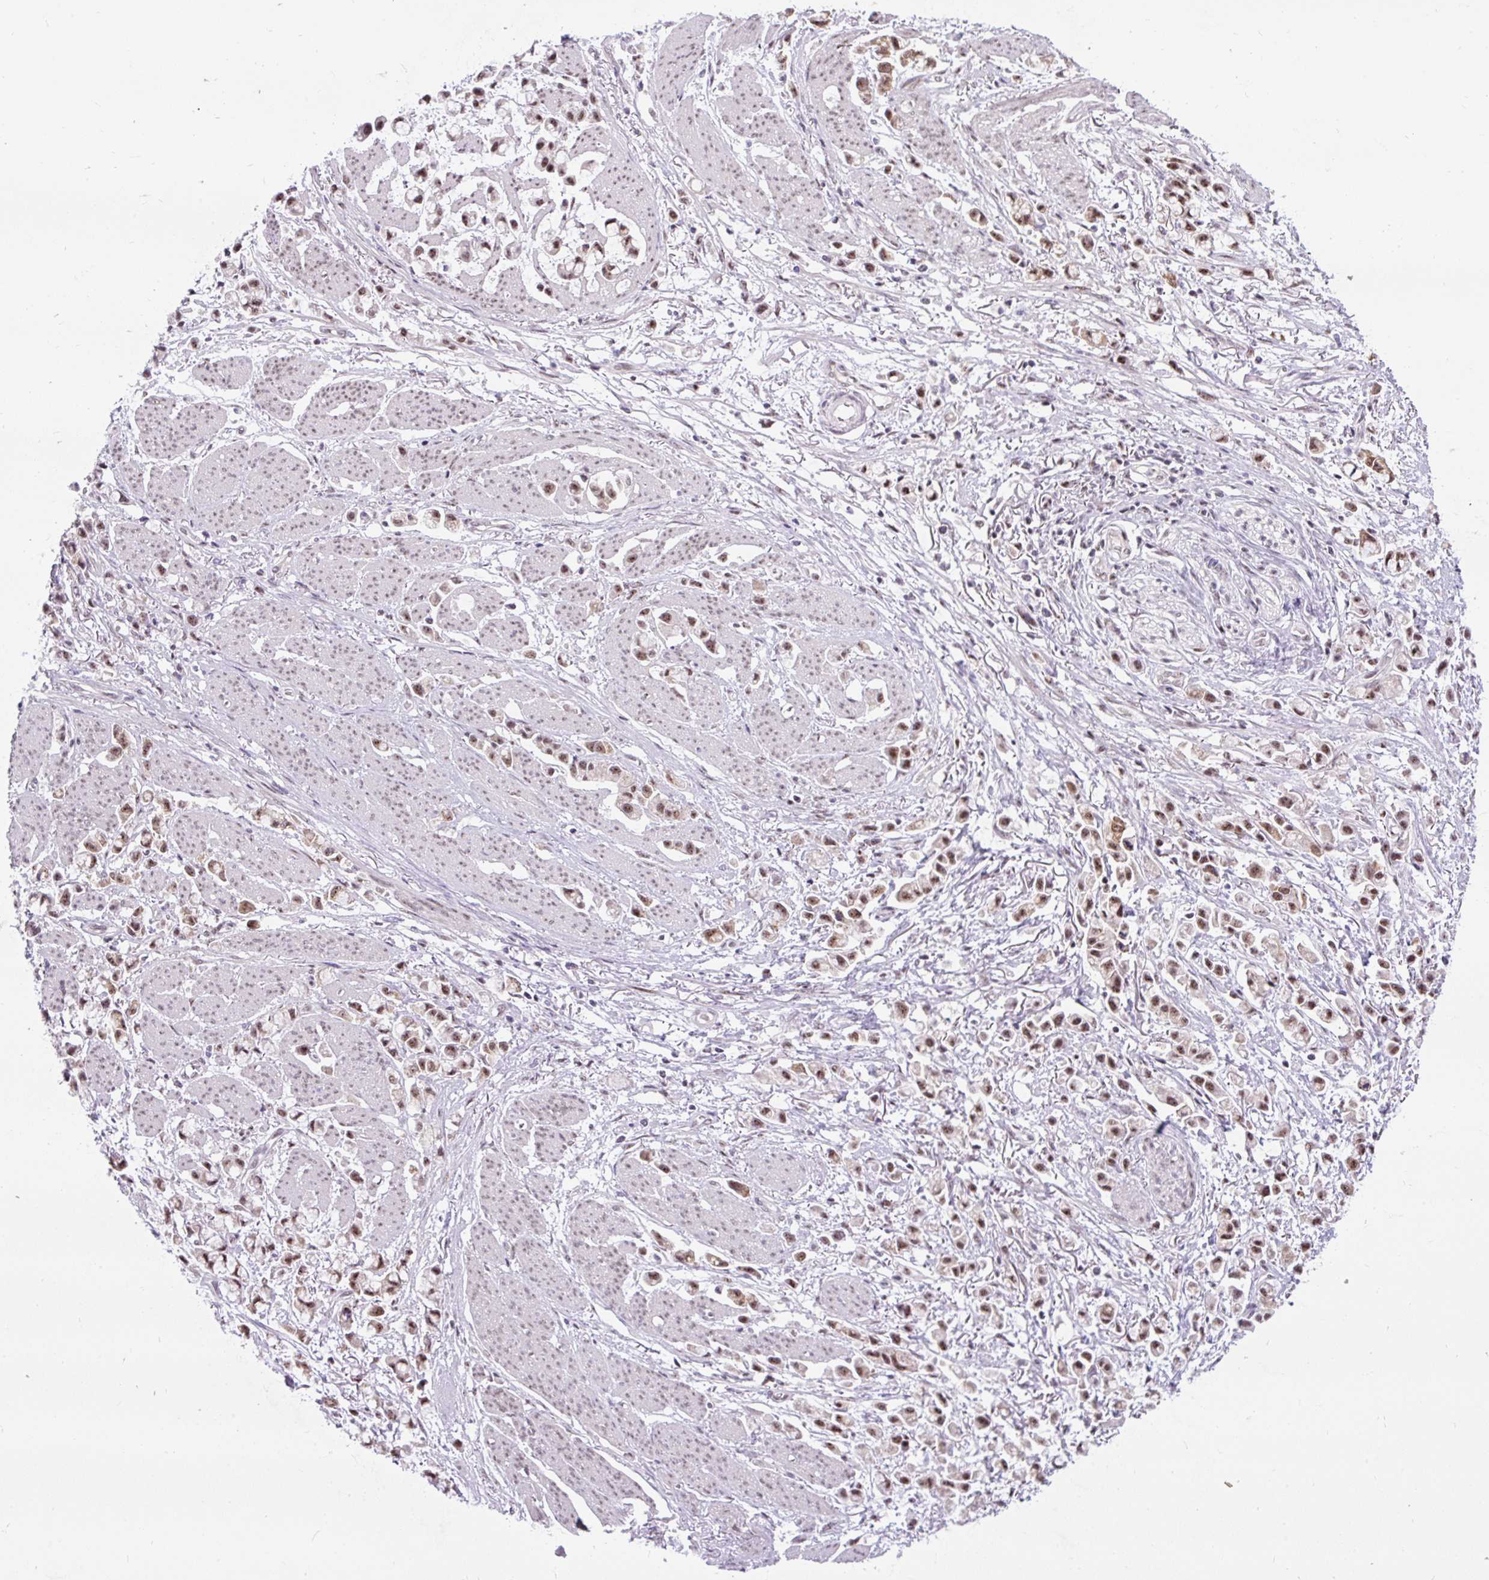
{"staining": {"intensity": "moderate", "quantity": ">75%", "location": "nuclear"}, "tissue": "stomach cancer", "cell_type": "Tumor cells", "image_type": "cancer", "snomed": [{"axis": "morphology", "description": "Adenocarcinoma, NOS"}, {"axis": "topography", "description": "Stomach"}], "caption": "Immunohistochemical staining of human stomach cancer (adenocarcinoma) displays moderate nuclear protein staining in about >75% of tumor cells.", "gene": "SMC5", "patient": {"sex": "female", "age": 81}}